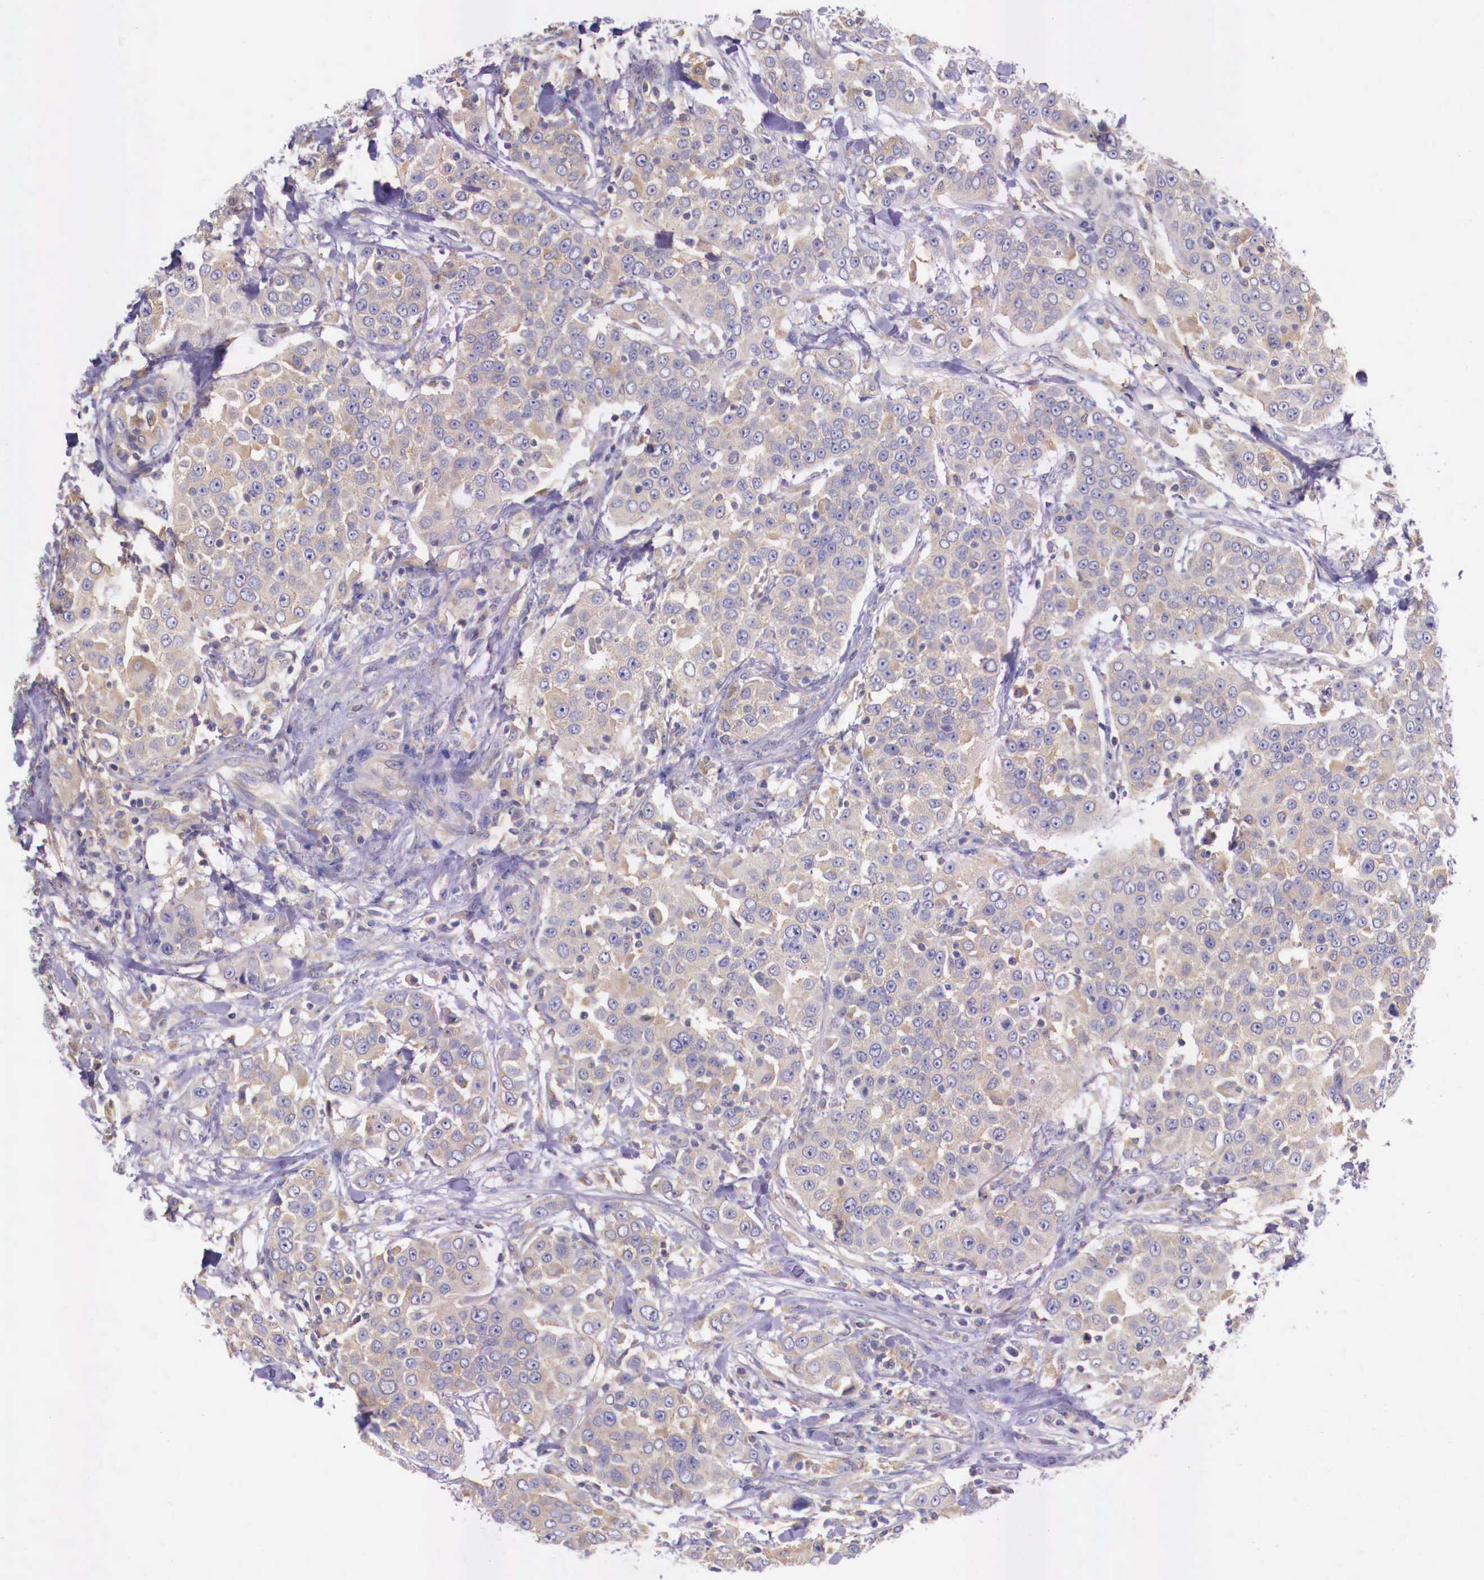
{"staining": {"intensity": "negative", "quantity": "none", "location": "none"}, "tissue": "urothelial cancer", "cell_type": "Tumor cells", "image_type": "cancer", "snomed": [{"axis": "morphology", "description": "Urothelial carcinoma, High grade"}, {"axis": "topography", "description": "Urinary bladder"}], "caption": "Immunohistochemical staining of human urothelial carcinoma (high-grade) exhibits no significant positivity in tumor cells. The staining is performed using DAB brown chromogen with nuclei counter-stained in using hematoxylin.", "gene": "GRIPAP1", "patient": {"sex": "female", "age": 80}}